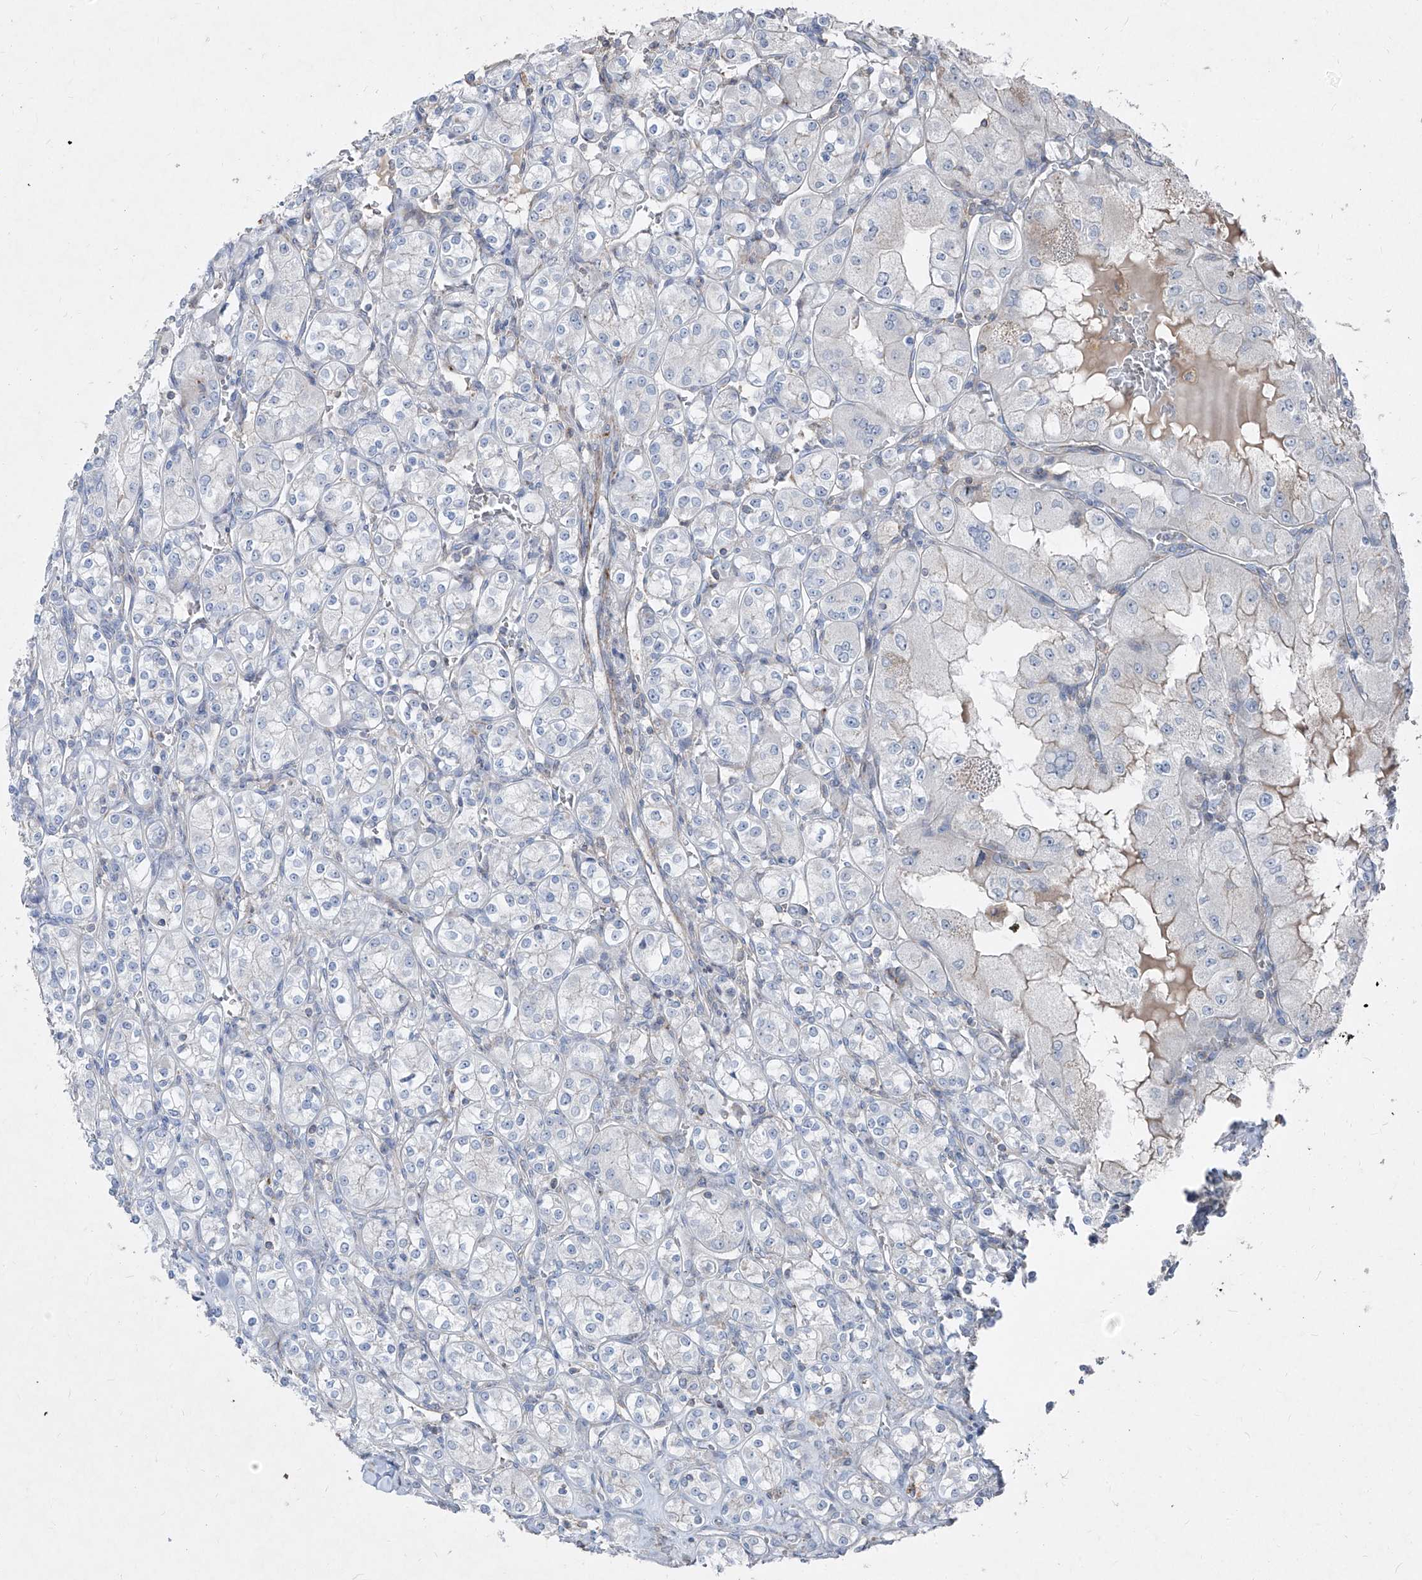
{"staining": {"intensity": "negative", "quantity": "none", "location": "none"}, "tissue": "renal cancer", "cell_type": "Tumor cells", "image_type": "cancer", "snomed": [{"axis": "morphology", "description": "Adenocarcinoma, NOS"}, {"axis": "topography", "description": "Kidney"}], "caption": "Renal adenocarcinoma was stained to show a protein in brown. There is no significant positivity in tumor cells.", "gene": "UFD1", "patient": {"sex": "male", "age": 77}}